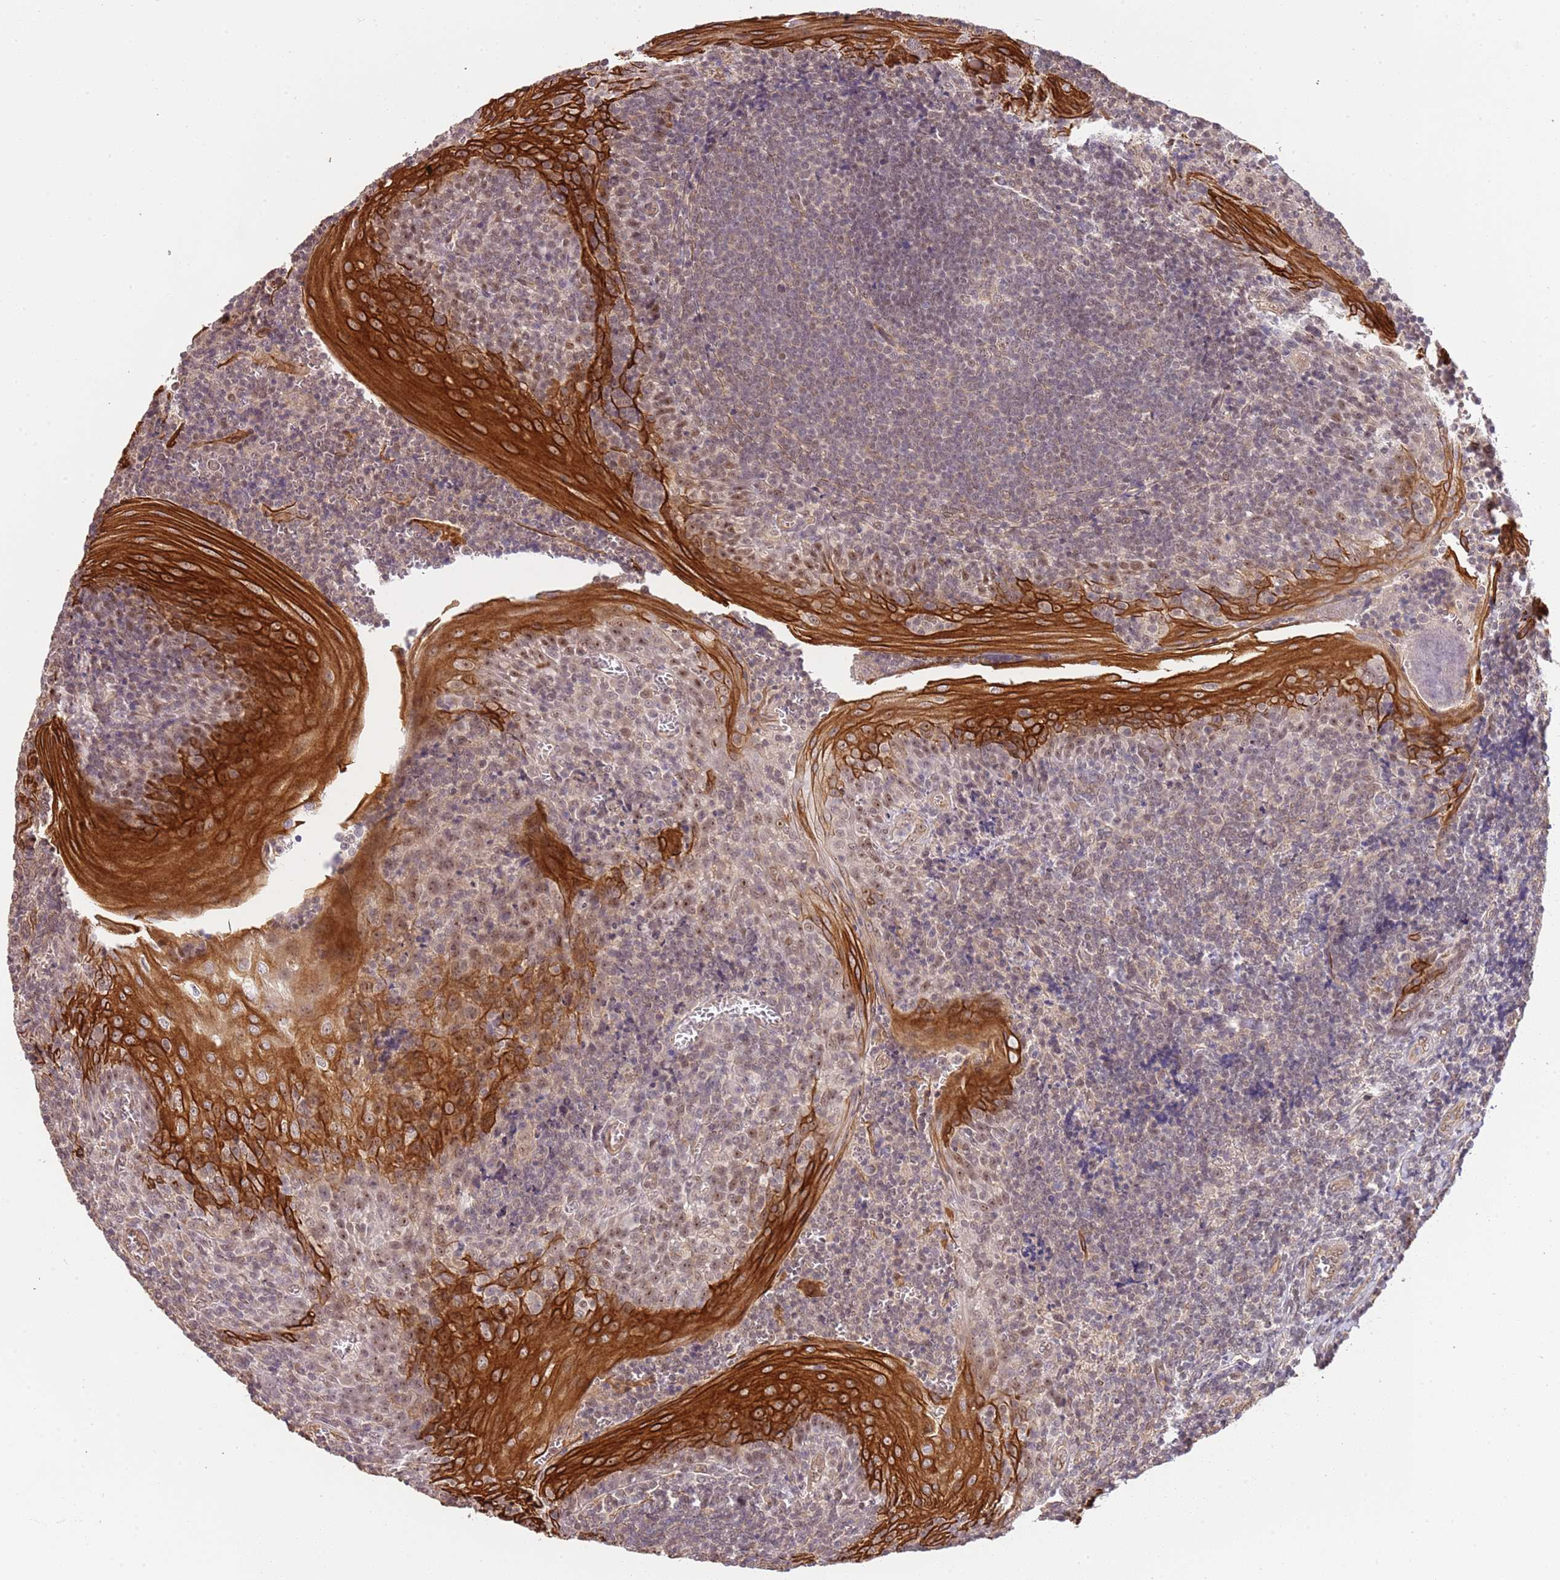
{"staining": {"intensity": "negative", "quantity": "none", "location": "none"}, "tissue": "tonsil", "cell_type": "Germinal center cells", "image_type": "normal", "snomed": [{"axis": "morphology", "description": "Normal tissue, NOS"}, {"axis": "topography", "description": "Tonsil"}], "caption": "A histopathology image of tonsil stained for a protein shows no brown staining in germinal center cells. The staining is performed using DAB brown chromogen with nuclei counter-stained in using hematoxylin.", "gene": "SURF2", "patient": {"sex": "male", "age": 27}}